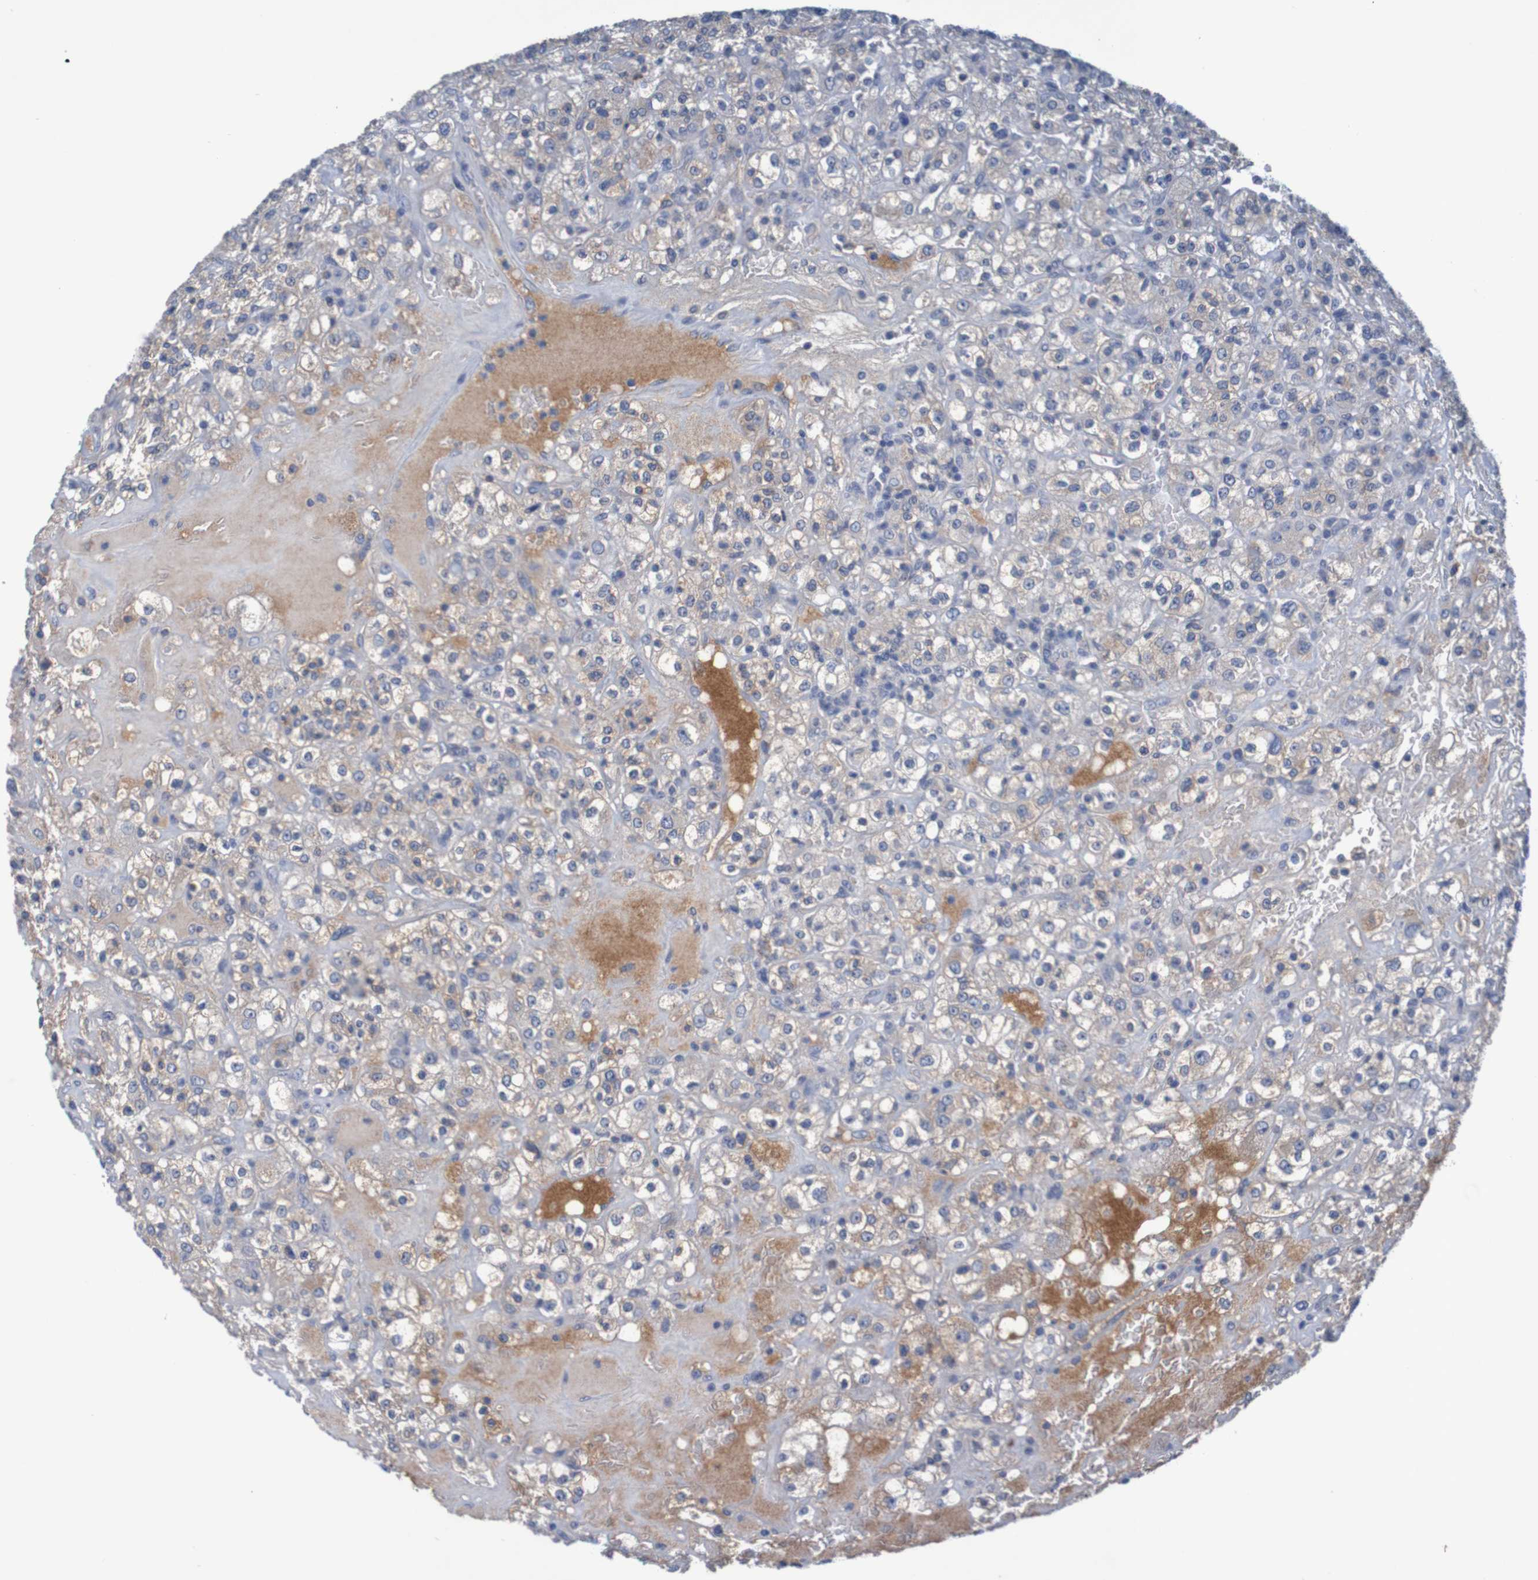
{"staining": {"intensity": "moderate", "quantity": "25%-75%", "location": "cytoplasmic/membranous"}, "tissue": "renal cancer", "cell_type": "Tumor cells", "image_type": "cancer", "snomed": [{"axis": "morphology", "description": "Normal tissue, NOS"}, {"axis": "morphology", "description": "Adenocarcinoma, NOS"}, {"axis": "topography", "description": "Kidney"}], "caption": "Immunohistochemical staining of adenocarcinoma (renal) displays medium levels of moderate cytoplasmic/membranous expression in about 25%-75% of tumor cells. The protein is shown in brown color, while the nuclei are stained blue.", "gene": "LTA", "patient": {"sex": "female", "age": 72}}